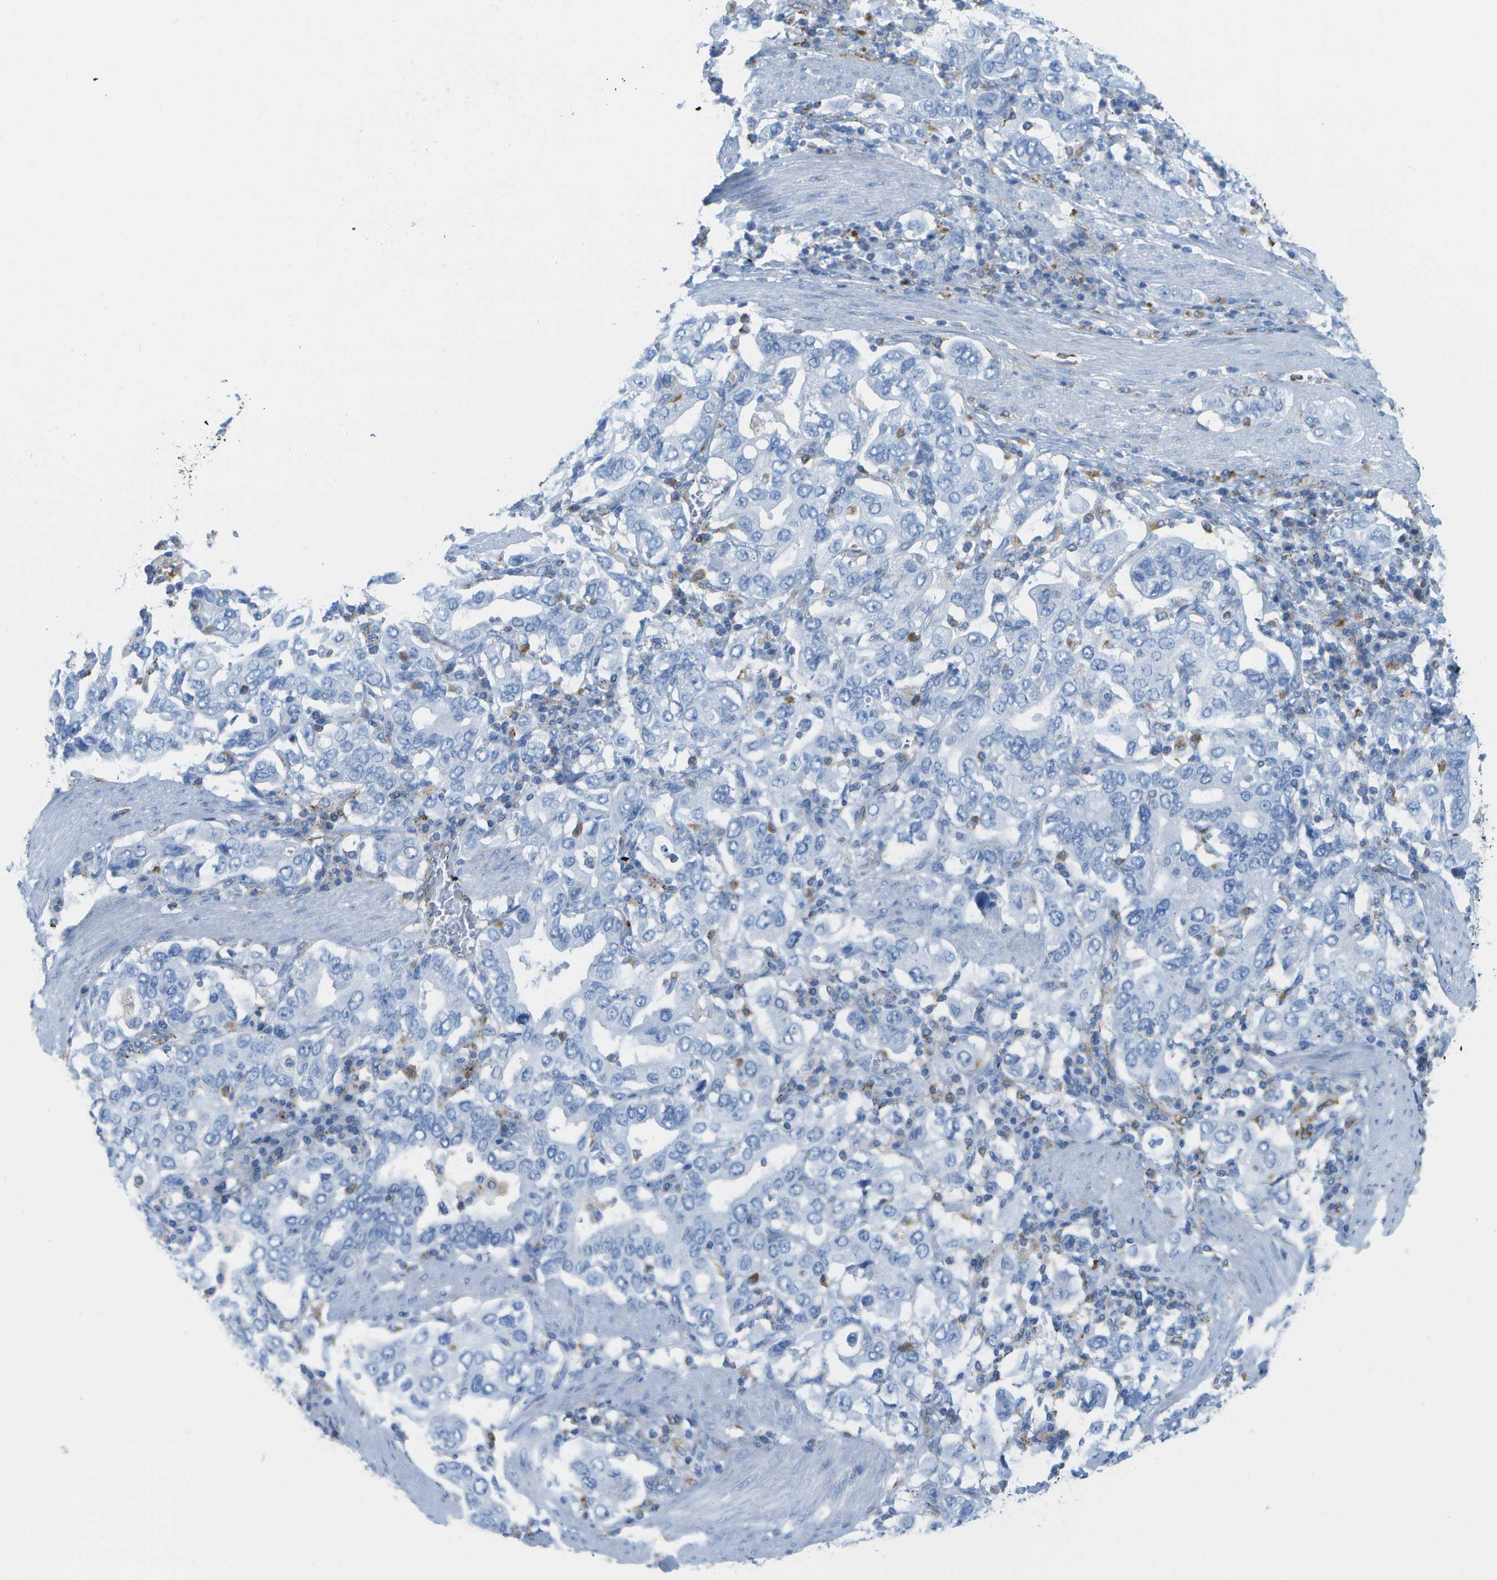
{"staining": {"intensity": "negative", "quantity": "none", "location": "none"}, "tissue": "stomach cancer", "cell_type": "Tumor cells", "image_type": "cancer", "snomed": [{"axis": "morphology", "description": "Adenocarcinoma, NOS"}, {"axis": "topography", "description": "Stomach, upper"}], "caption": "Stomach adenocarcinoma stained for a protein using immunohistochemistry (IHC) shows no positivity tumor cells.", "gene": "PRCP", "patient": {"sex": "male", "age": 62}}